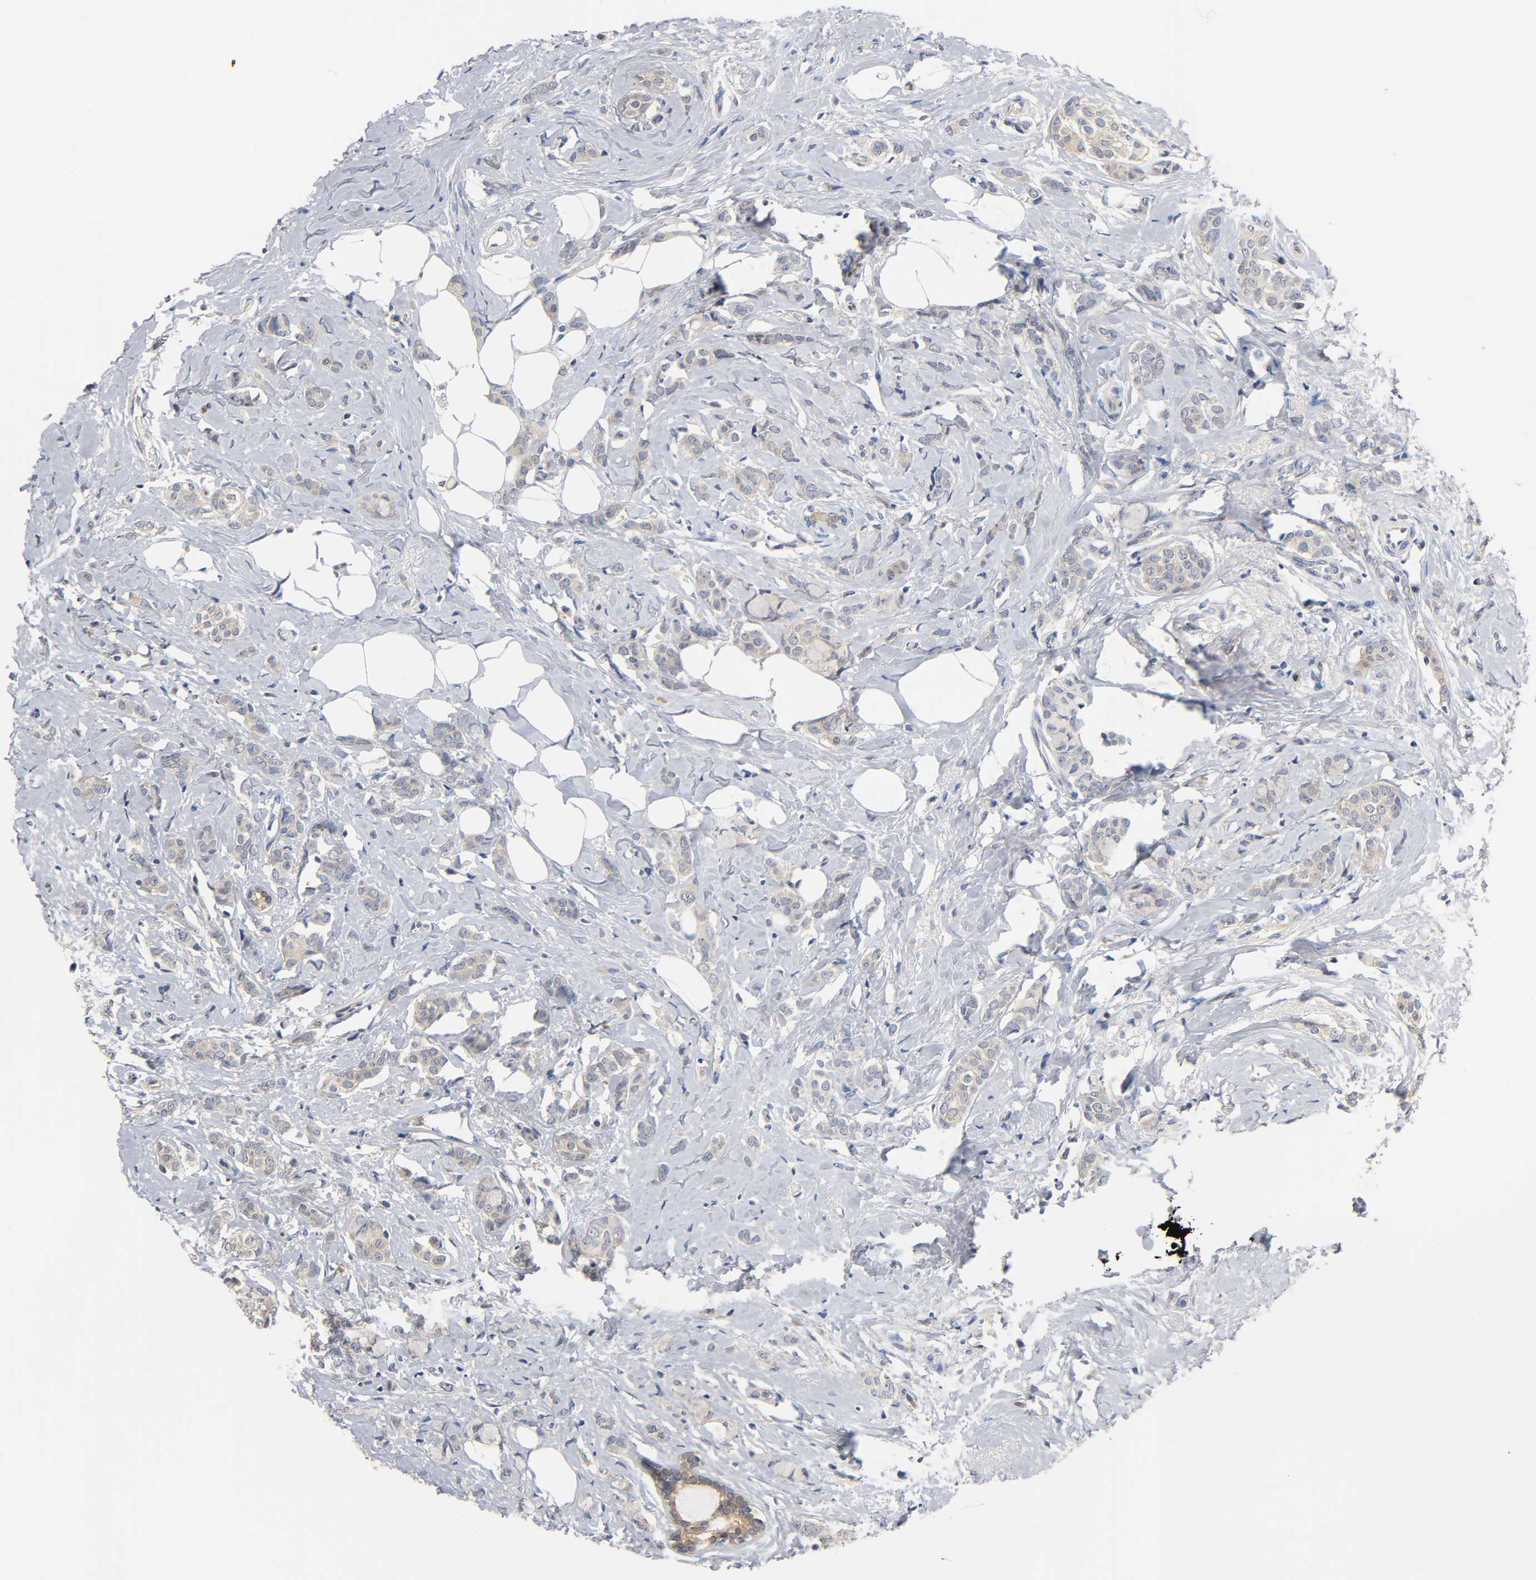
{"staining": {"intensity": "weak", "quantity": ">75%", "location": "cytoplasmic/membranous"}, "tissue": "breast cancer", "cell_type": "Tumor cells", "image_type": "cancer", "snomed": [{"axis": "morphology", "description": "Lobular carcinoma"}, {"axis": "topography", "description": "Breast"}], "caption": "This is a histology image of IHC staining of breast cancer, which shows weak positivity in the cytoplasmic/membranous of tumor cells.", "gene": "FYN", "patient": {"sex": "female", "age": 60}}